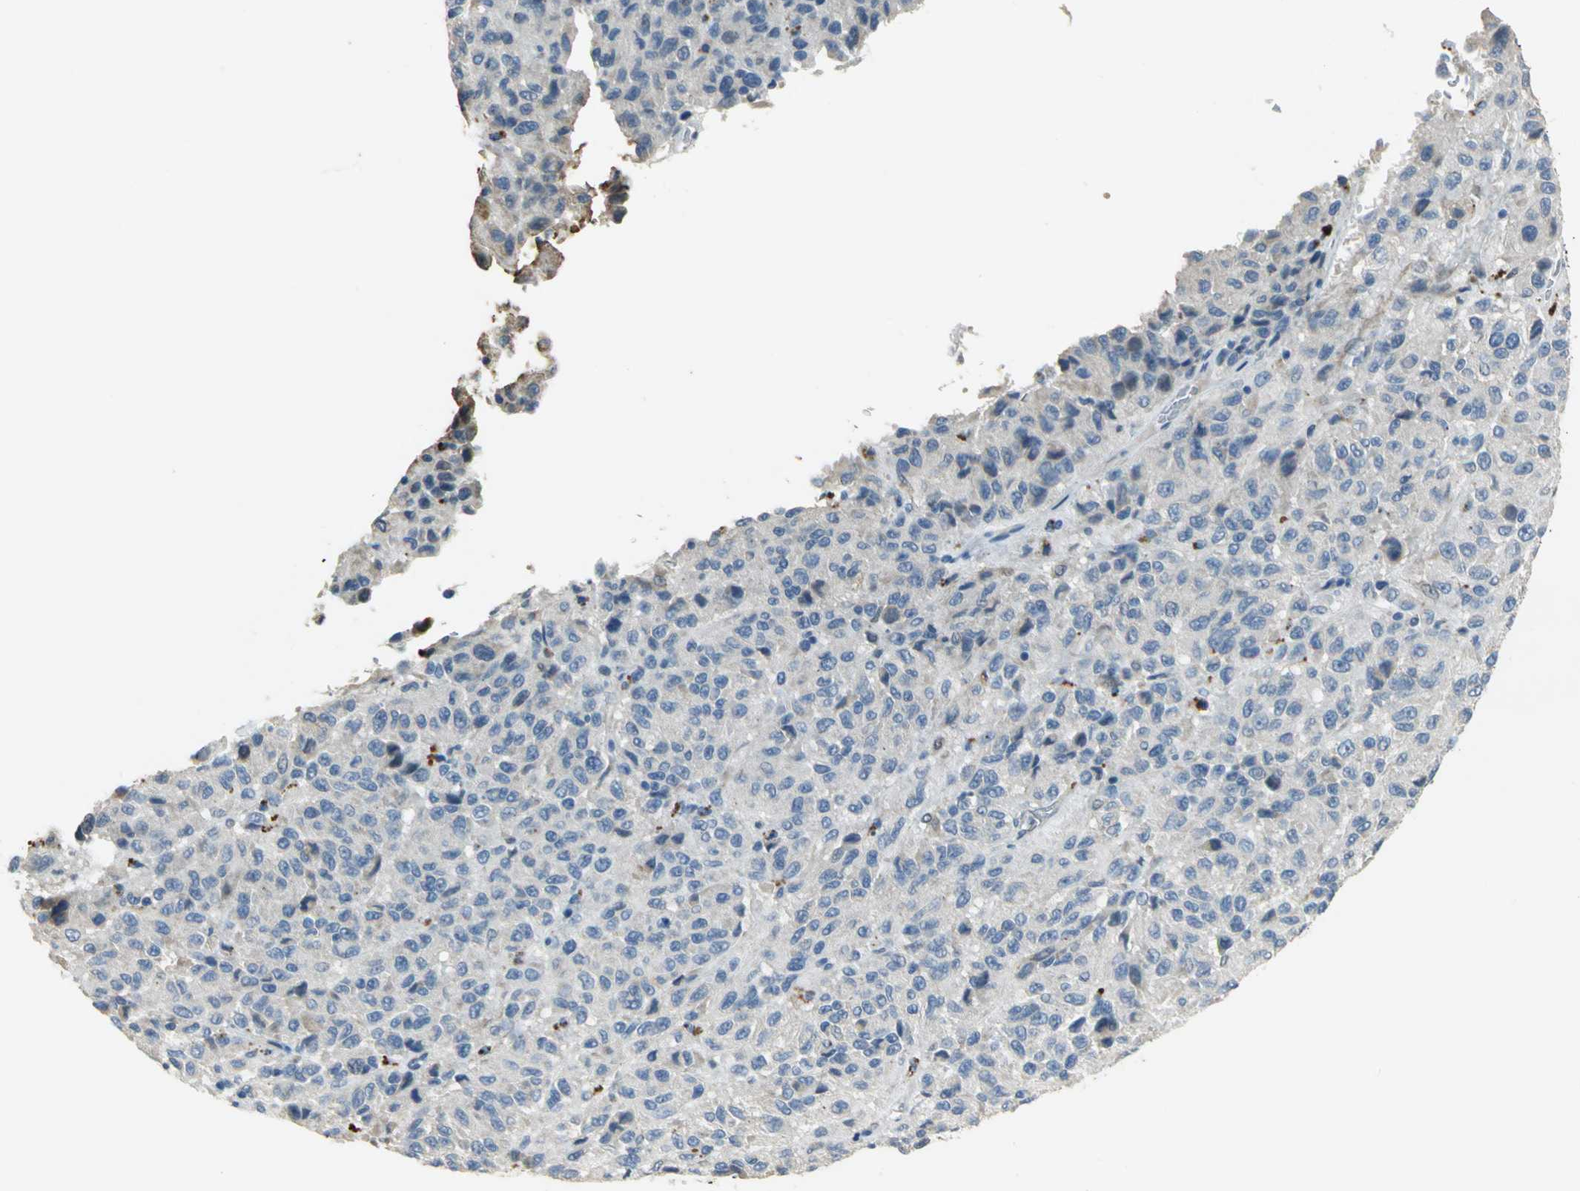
{"staining": {"intensity": "negative", "quantity": "none", "location": "none"}, "tissue": "melanoma", "cell_type": "Tumor cells", "image_type": "cancer", "snomed": [{"axis": "morphology", "description": "Malignant melanoma, Metastatic site"}, {"axis": "topography", "description": "Lung"}], "caption": "Tumor cells show no significant protein positivity in melanoma.", "gene": "IL17RB", "patient": {"sex": "male", "age": 64}}